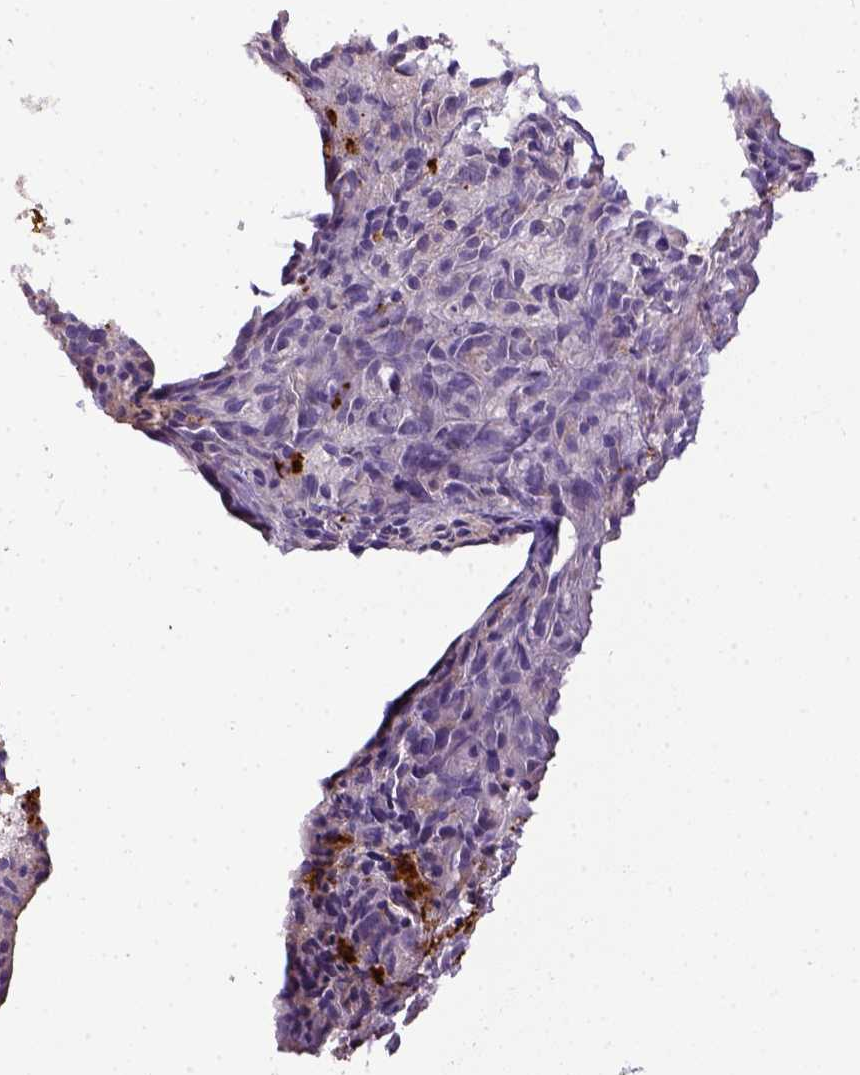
{"staining": {"intensity": "negative", "quantity": "none", "location": "none"}, "tissue": "melanoma", "cell_type": "Tumor cells", "image_type": "cancer", "snomed": [{"axis": "morphology", "description": "Malignant melanoma, NOS"}, {"axis": "topography", "description": "Skin"}], "caption": "The photomicrograph shows no significant positivity in tumor cells of malignant melanoma.", "gene": "CD68", "patient": {"sex": "female", "age": 34}}